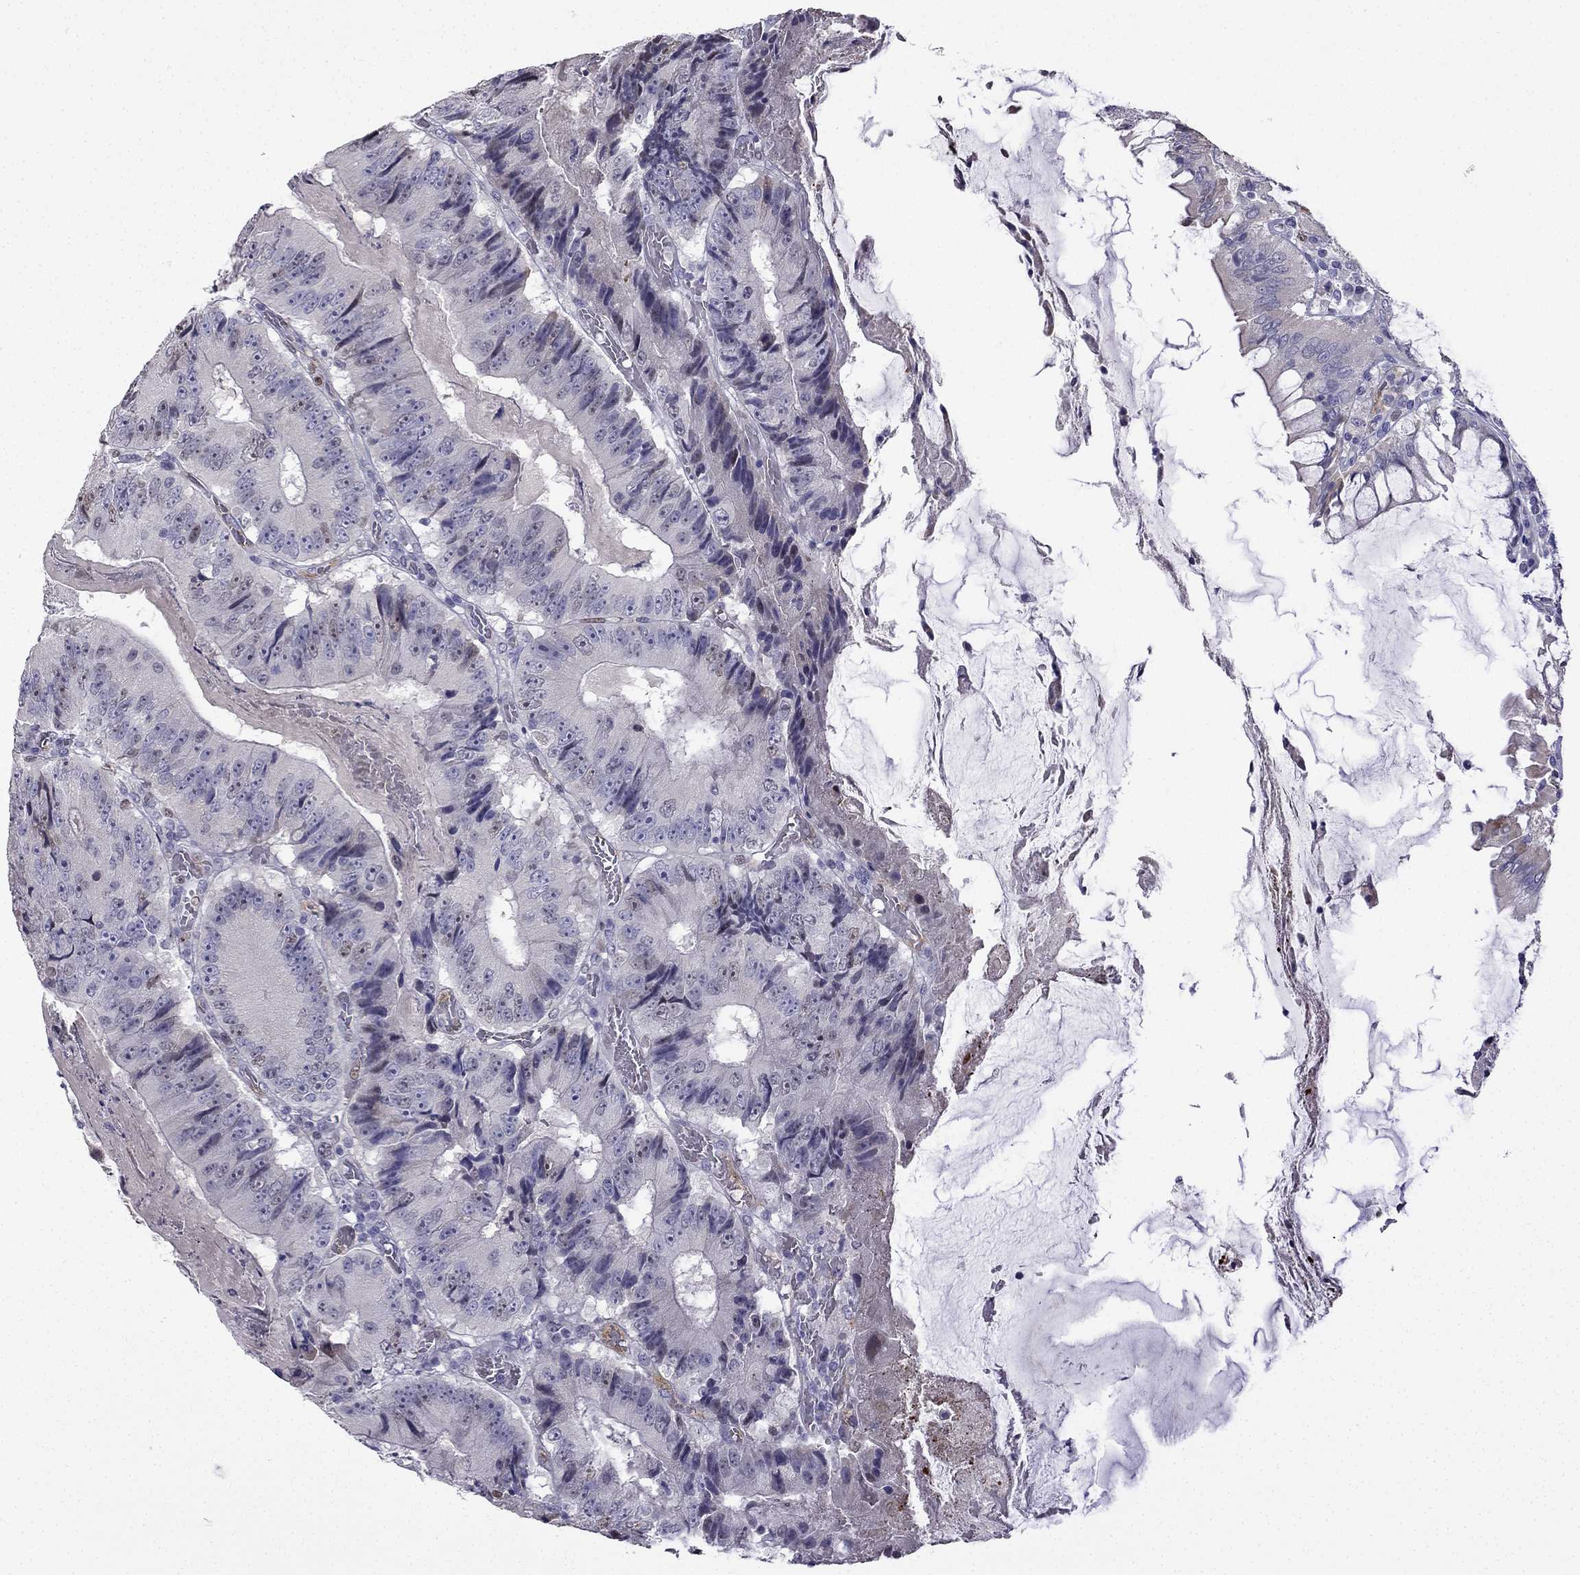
{"staining": {"intensity": "weak", "quantity": "<25%", "location": "nuclear"}, "tissue": "colorectal cancer", "cell_type": "Tumor cells", "image_type": "cancer", "snomed": [{"axis": "morphology", "description": "Adenocarcinoma, NOS"}, {"axis": "topography", "description": "Colon"}], "caption": "Immunohistochemistry (IHC) photomicrograph of adenocarcinoma (colorectal) stained for a protein (brown), which reveals no positivity in tumor cells.", "gene": "UHRF1", "patient": {"sex": "female", "age": 86}}